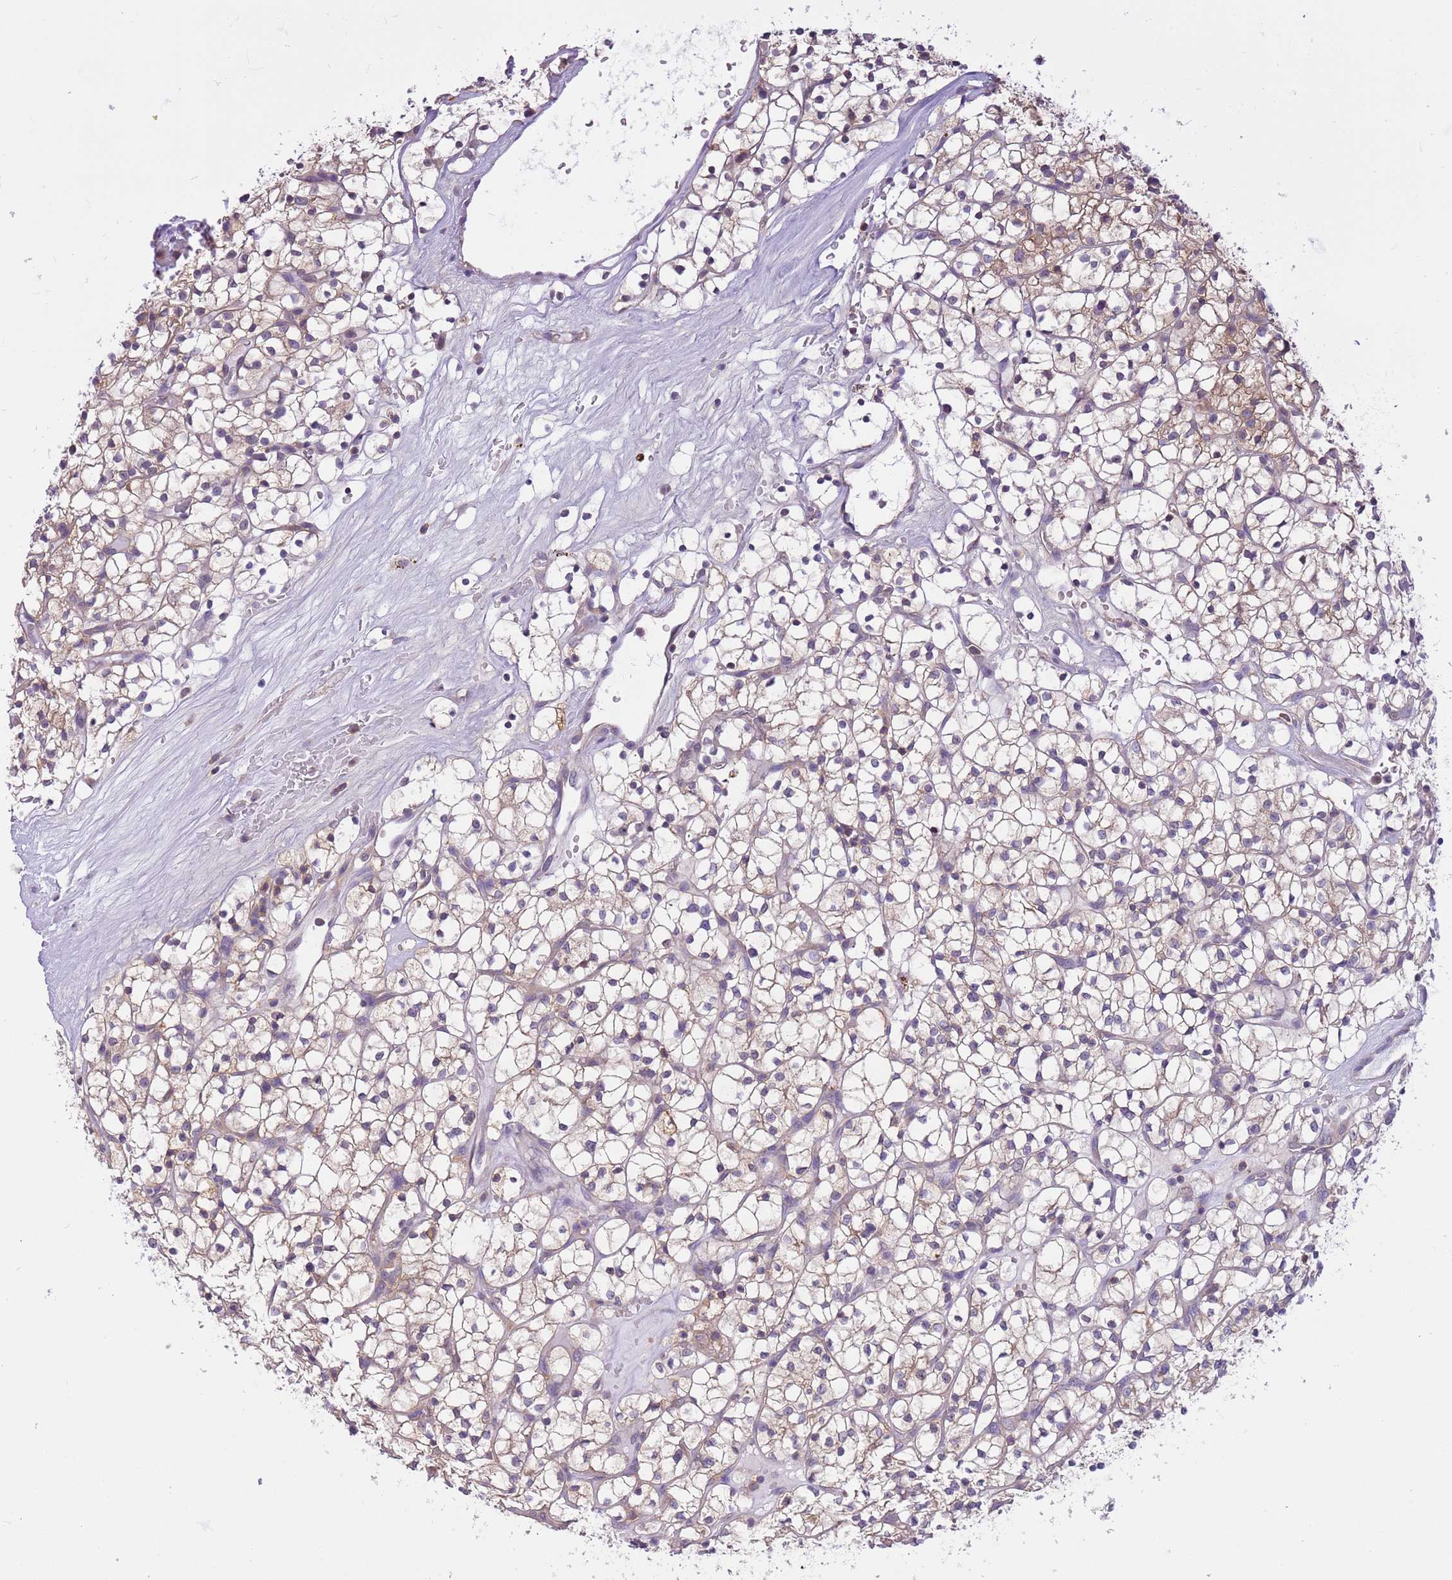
{"staining": {"intensity": "weak", "quantity": "<25%", "location": "cytoplasmic/membranous"}, "tissue": "renal cancer", "cell_type": "Tumor cells", "image_type": "cancer", "snomed": [{"axis": "morphology", "description": "Adenocarcinoma, NOS"}, {"axis": "topography", "description": "Kidney"}], "caption": "Immunohistochemistry (IHC) micrograph of adenocarcinoma (renal) stained for a protein (brown), which reveals no positivity in tumor cells.", "gene": "STIP1", "patient": {"sex": "female", "age": 64}}